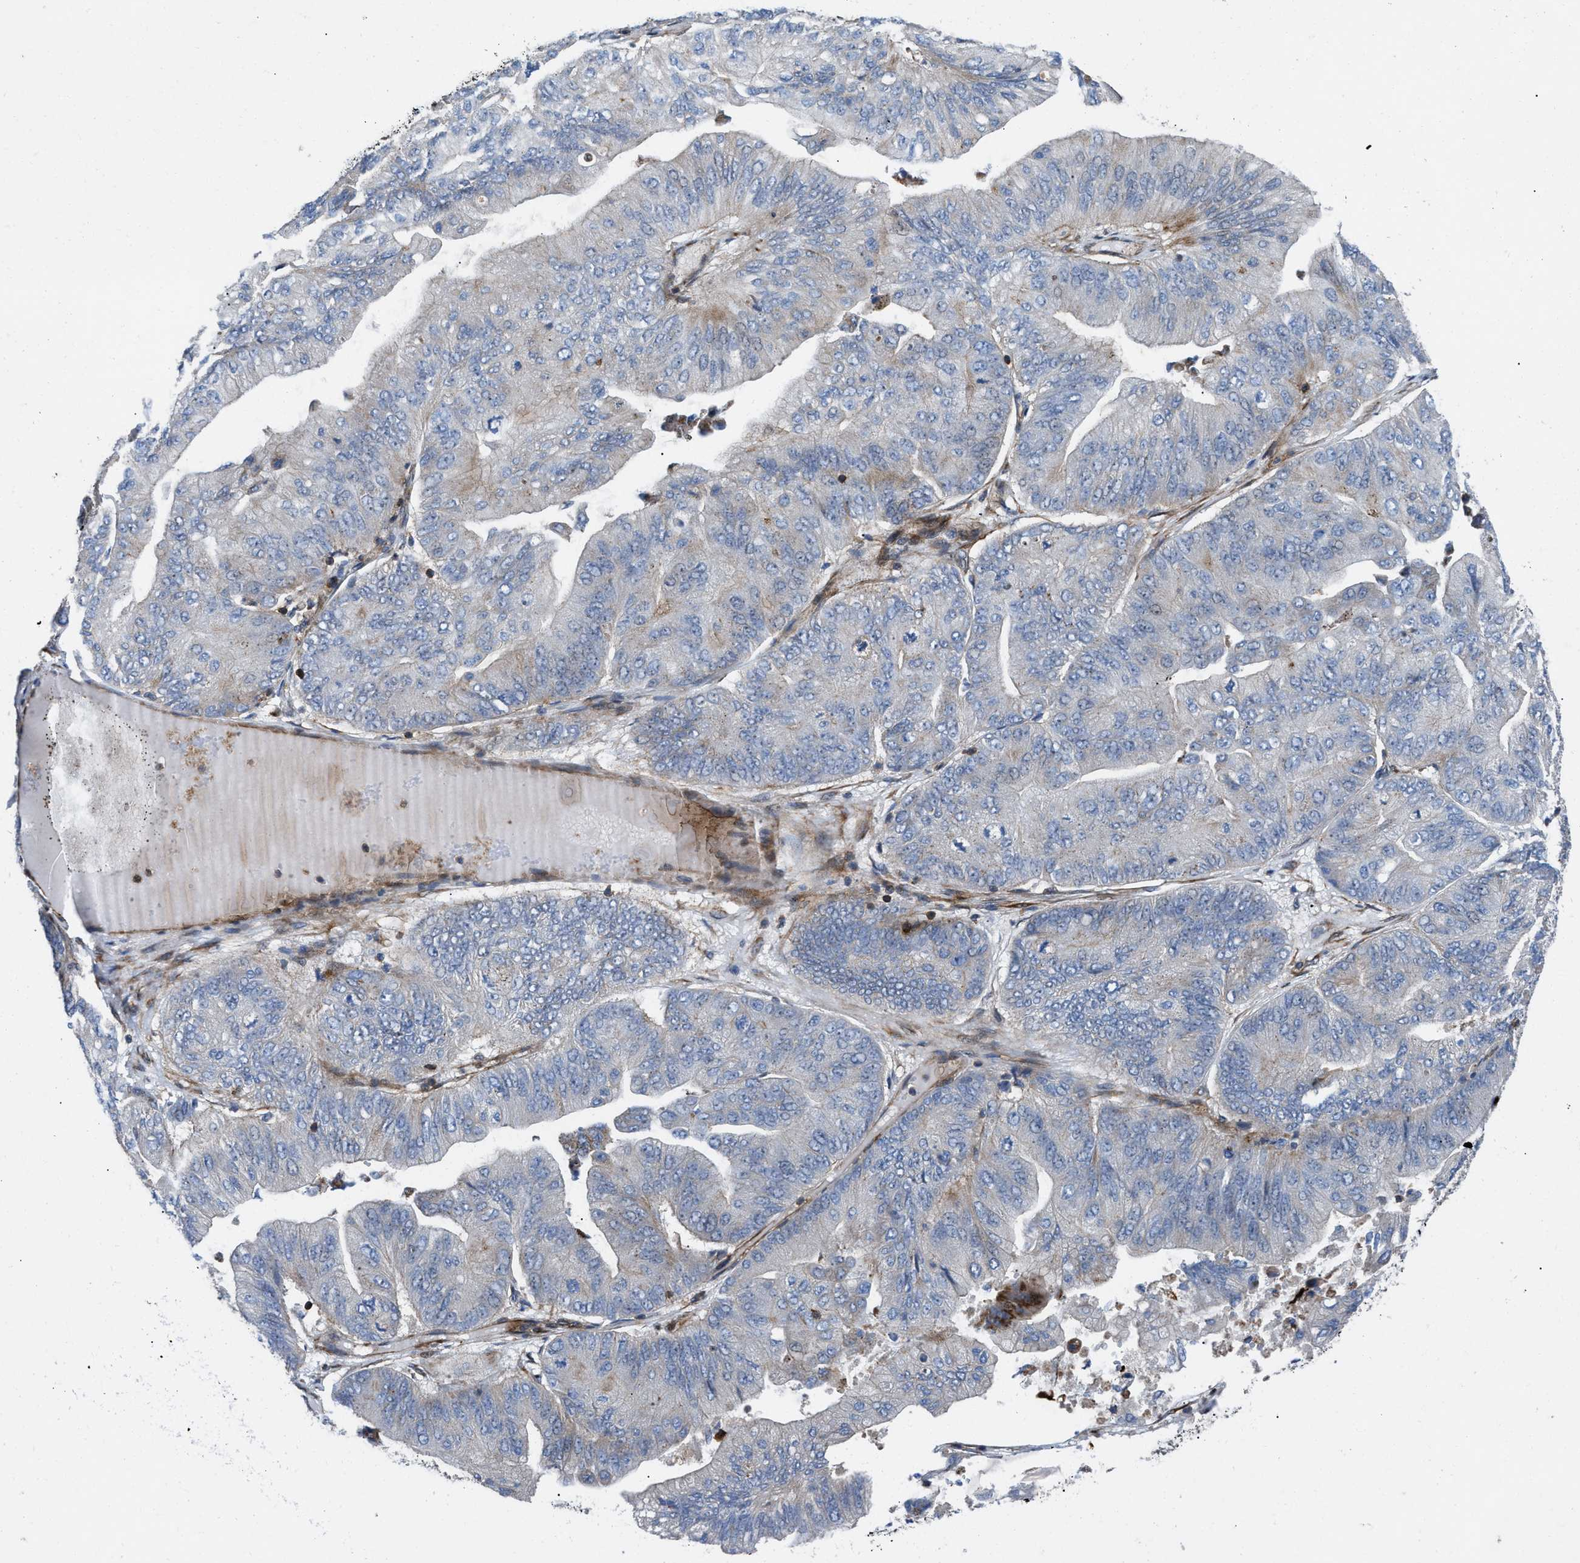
{"staining": {"intensity": "moderate", "quantity": "<25%", "location": "cytoplasmic/membranous"}, "tissue": "ovarian cancer", "cell_type": "Tumor cells", "image_type": "cancer", "snomed": [{"axis": "morphology", "description": "Cystadenocarcinoma, mucinous, NOS"}, {"axis": "topography", "description": "Ovary"}], "caption": "Approximately <25% of tumor cells in human ovarian cancer (mucinous cystadenocarcinoma) display moderate cytoplasmic/membranous protein positivity as visualized by brown immunohistochemical staining.", "gene": "PTPRE", "patient": {"sex": "female", "age": 61}}